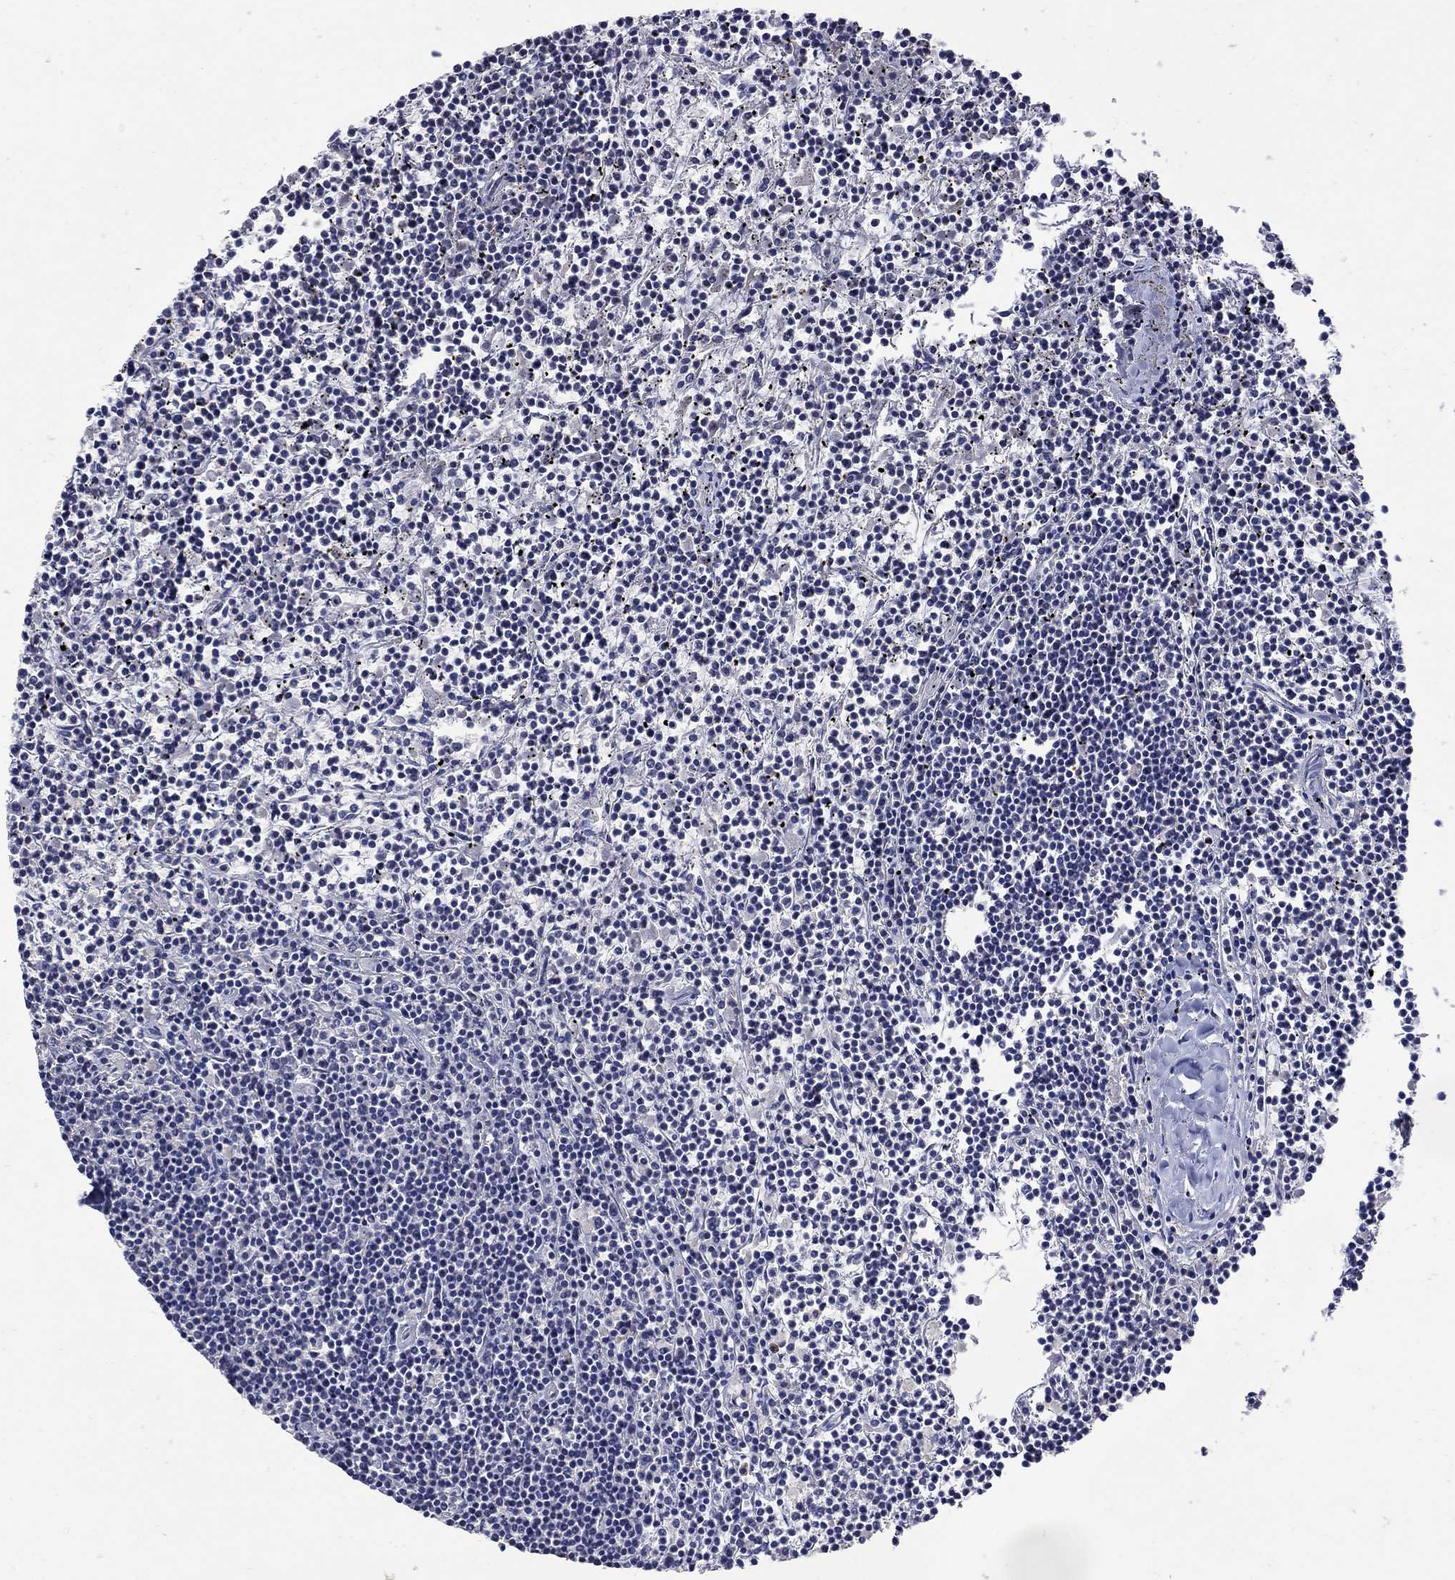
{"staining": {"intensity": "negative", "quantity": "none", "location": "none"}, "tissue": "lymphoma", "cell_type": "Tumor cells", "image_type": "cancer", "snomed": [{"axis": "morphology", "description": "Malignant lymphoma, non-Hodgkin's type, Low grade"}, {"axis": "topography", "description": "Spleen"}], "caption": "Low-grade malignant lymphoma, non-Hodgkin's type was stained to show a protein in brown. There is no significant expression in tumor cells.", "gene": "CETN1", "patient": {"sex": "female", "age": 19}}